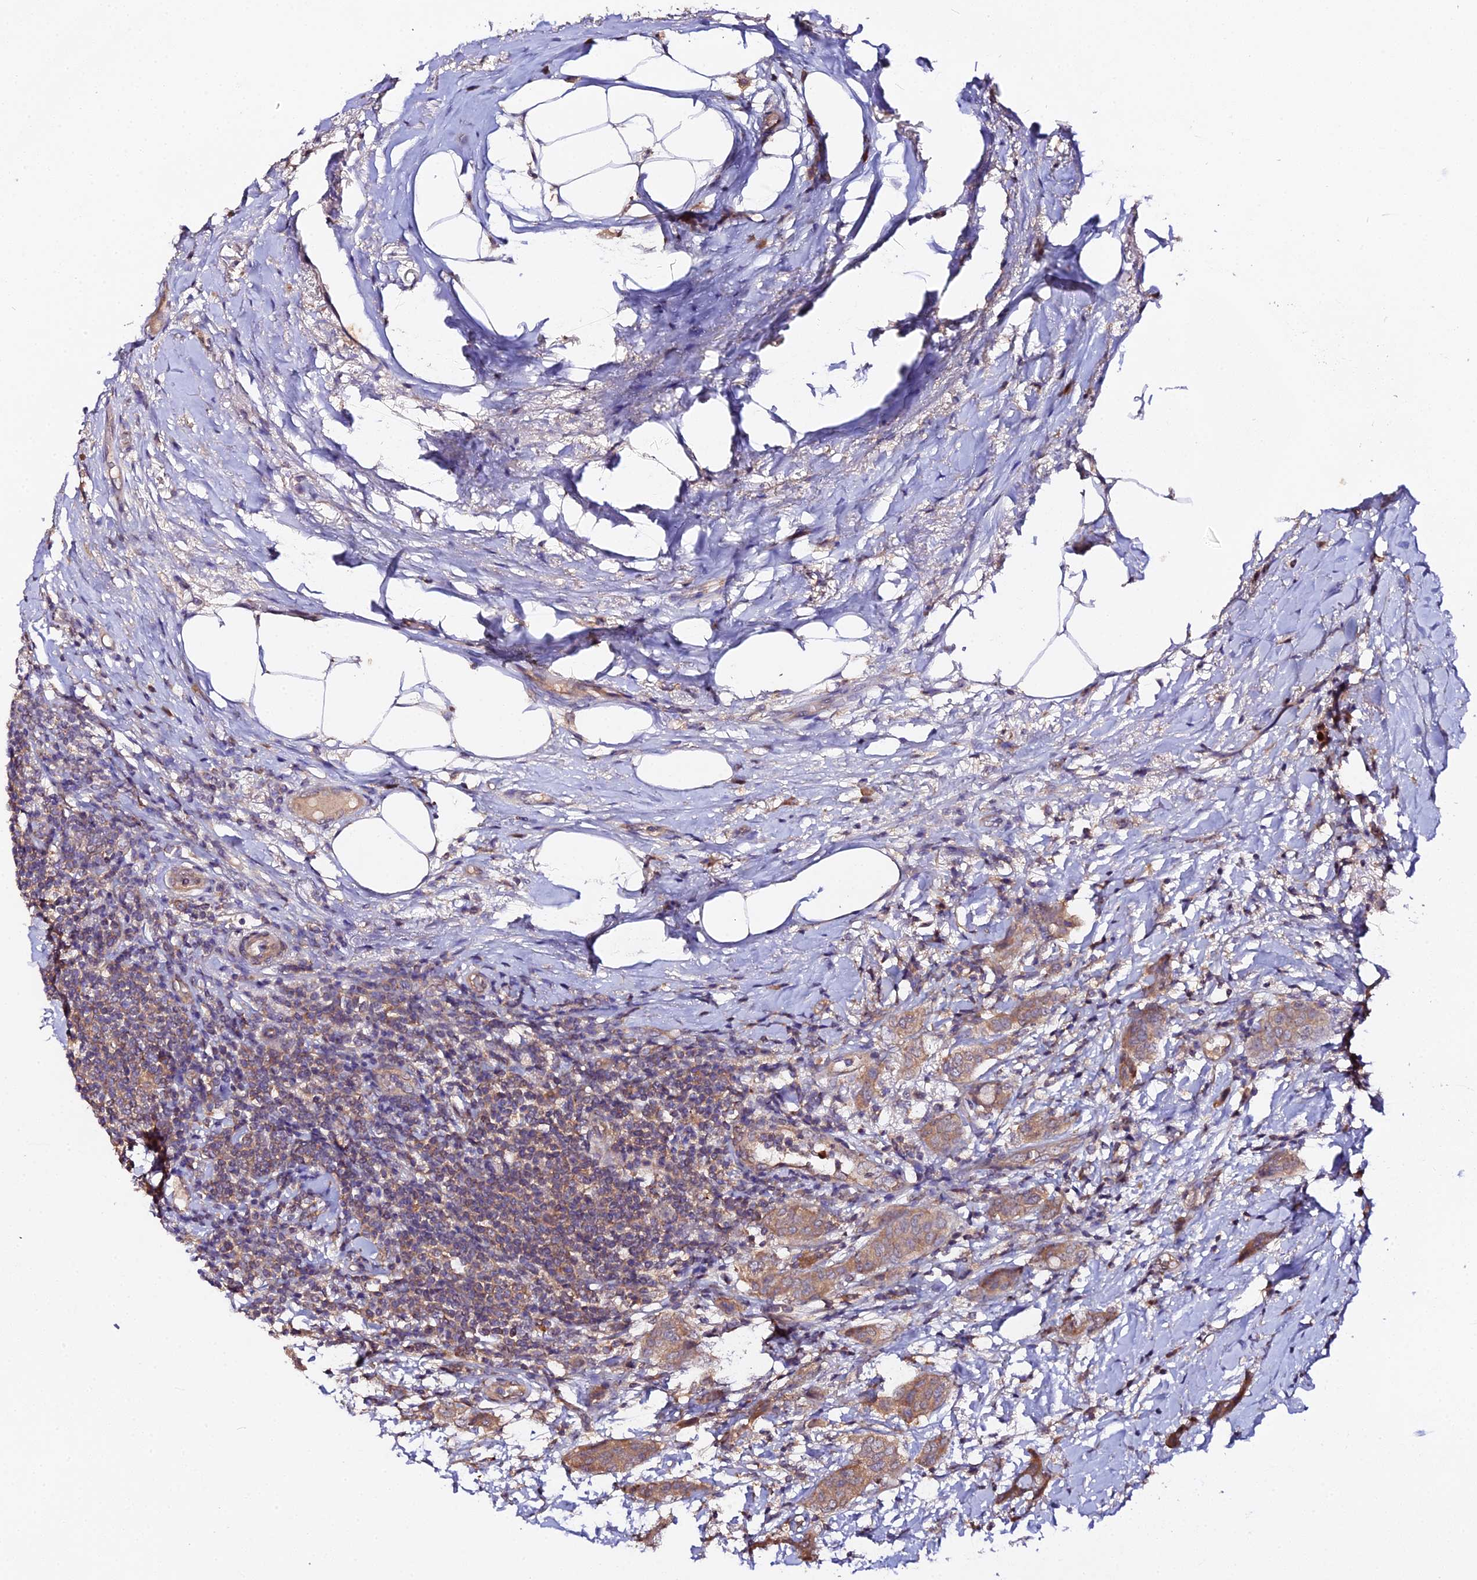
{"staining": {"intensity": "moderate", "quantity": ">75%", "location": "cytoplasmic/membranous"}, "tissue": "breast cancer", "cell_type": "Tumor cells", "image_type": "cancer", "snomed": [{"axis": "morphology", "description": "Duct carcinoma"}, {"axis": "topography", "description": "Breast"}], "caption": "Moderate cytoplasmic/membranous protein expression is identified in about >75% of tumor cells in breast cancer.", "gene": "TRIM26", "patient": {"sex": "female", "age": 72}}